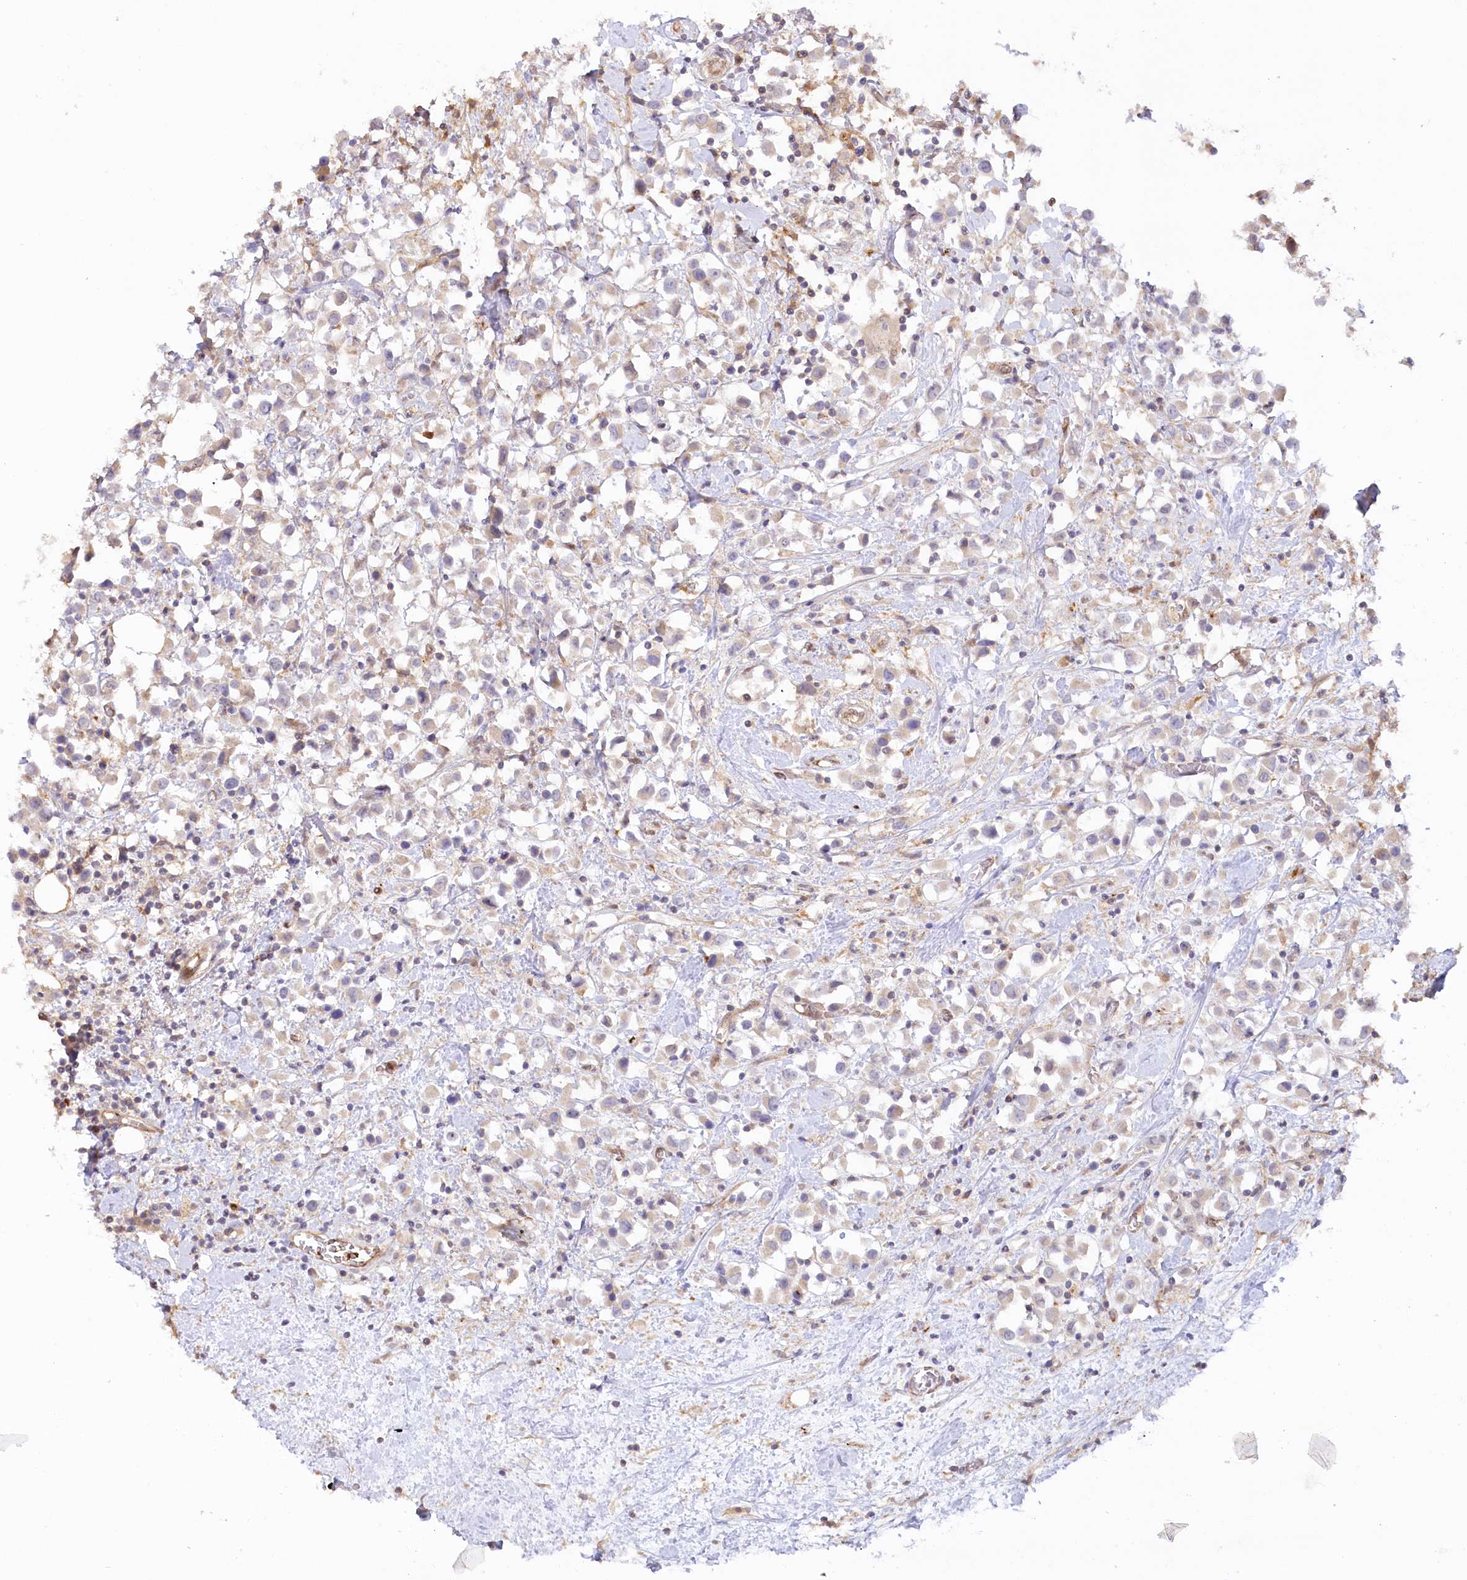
{"staining": {"intensity": "weak", "quantity": "25%-75%", "location": "cytoplasmic/membranous"}, "tissue": "breast cancer", "cell_type": "Tumor cells", "image_type": "cancer", "snomed": [{"axis": "morphology", "description": "Duct carcinoma"}, {"axis": "topography", "description": "Breast"}], "caption": "The histopathology image shows staining of breast invasive ductal carcinoma, revealing weak cytoplasmic/membranous protein positivity (brown color) within tumor cells. (Brightfield microscopy of DAB IHC at high magnification).", "gene": "GBE1", "patient": {"sex": "female", "age": 61}}